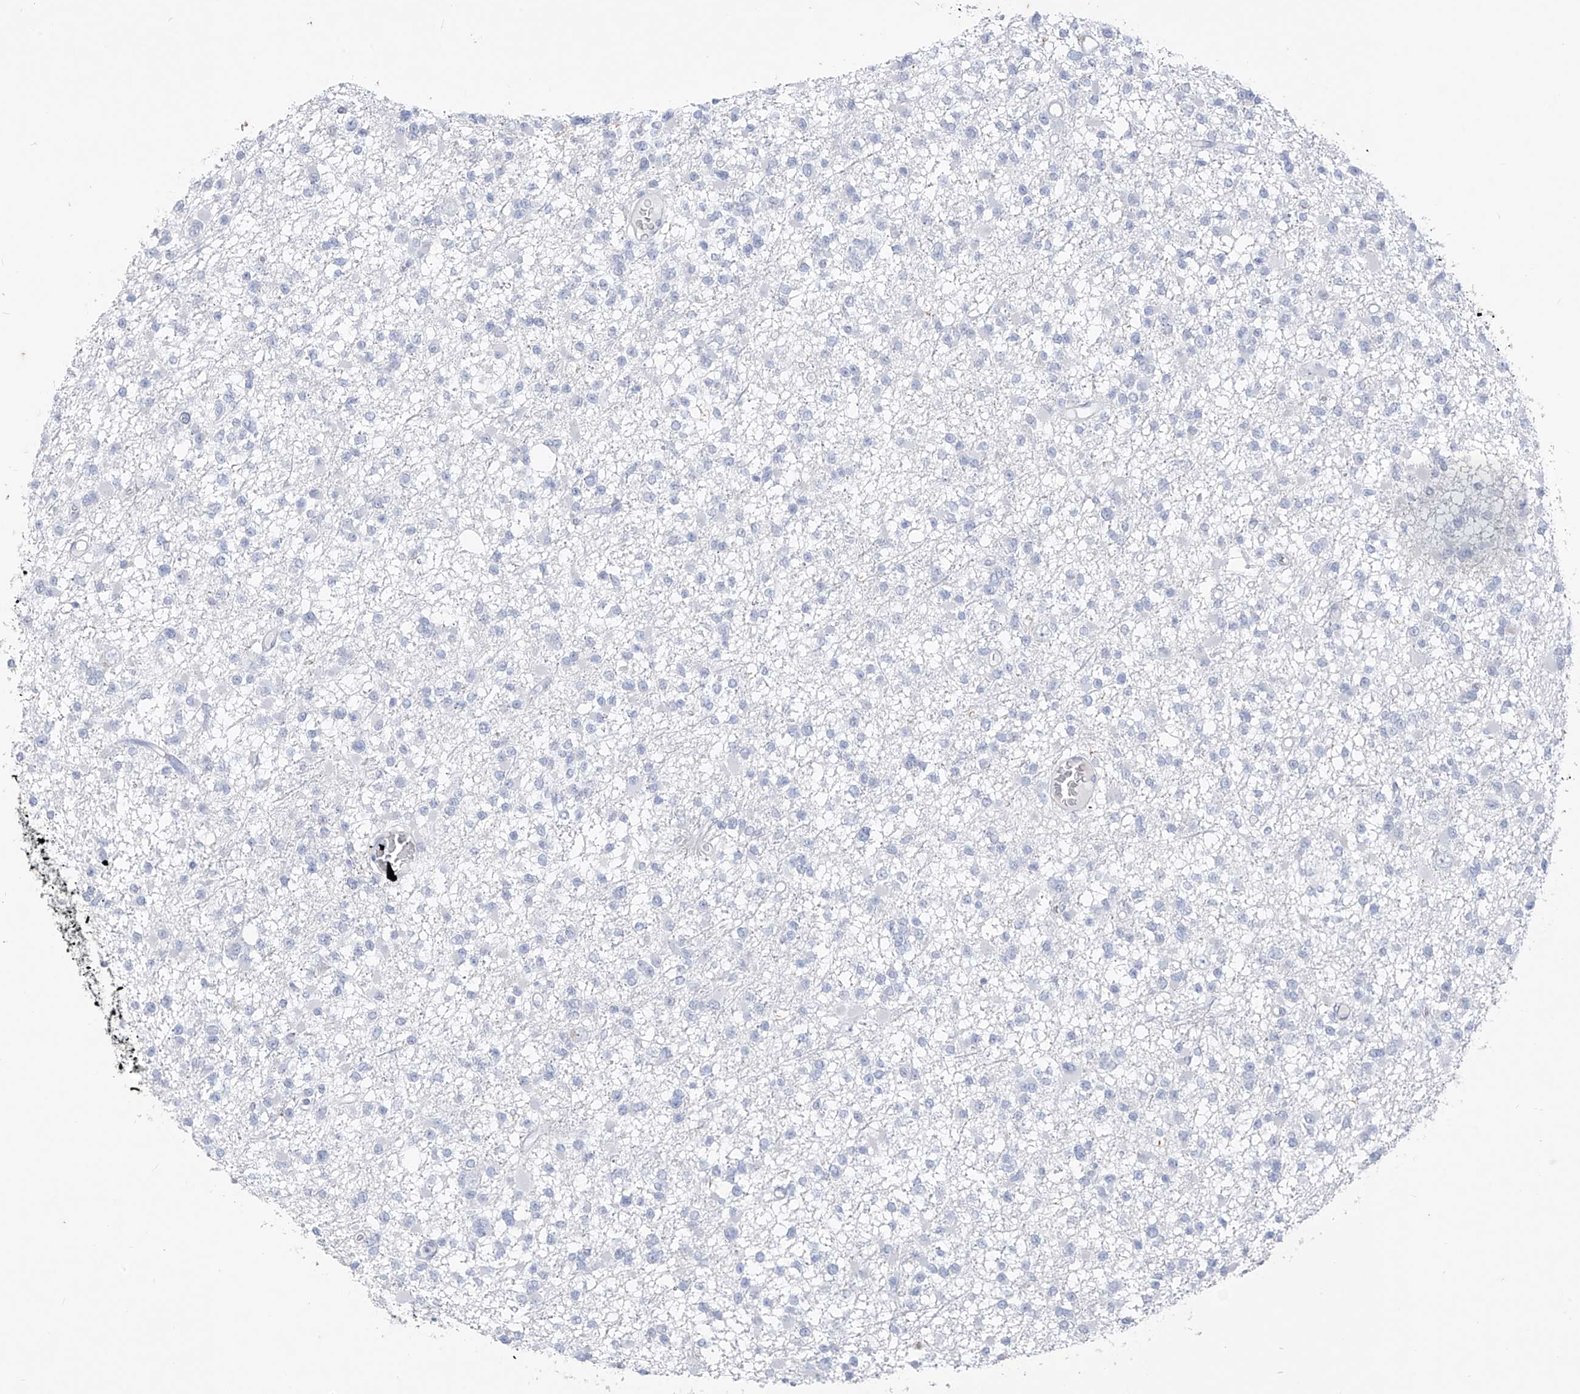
{"staining": {"intensity": "negative", "quantity": "none", "location": "none"}, "tissue": "glioma", "cell_type": "Tumor cells", "image_type": "cancer", "snomed": [{"axis": "morphology", "description": "Glioma, malignant, Low grade"}, {"axis": "topography", "description": "Brain"}], "caption": "Glioma was stained to show a protein in brown. There is no significant staining in tumor cells.", "gene": "CX3CR1", "patient": {"sex": "female", "age": 22}}